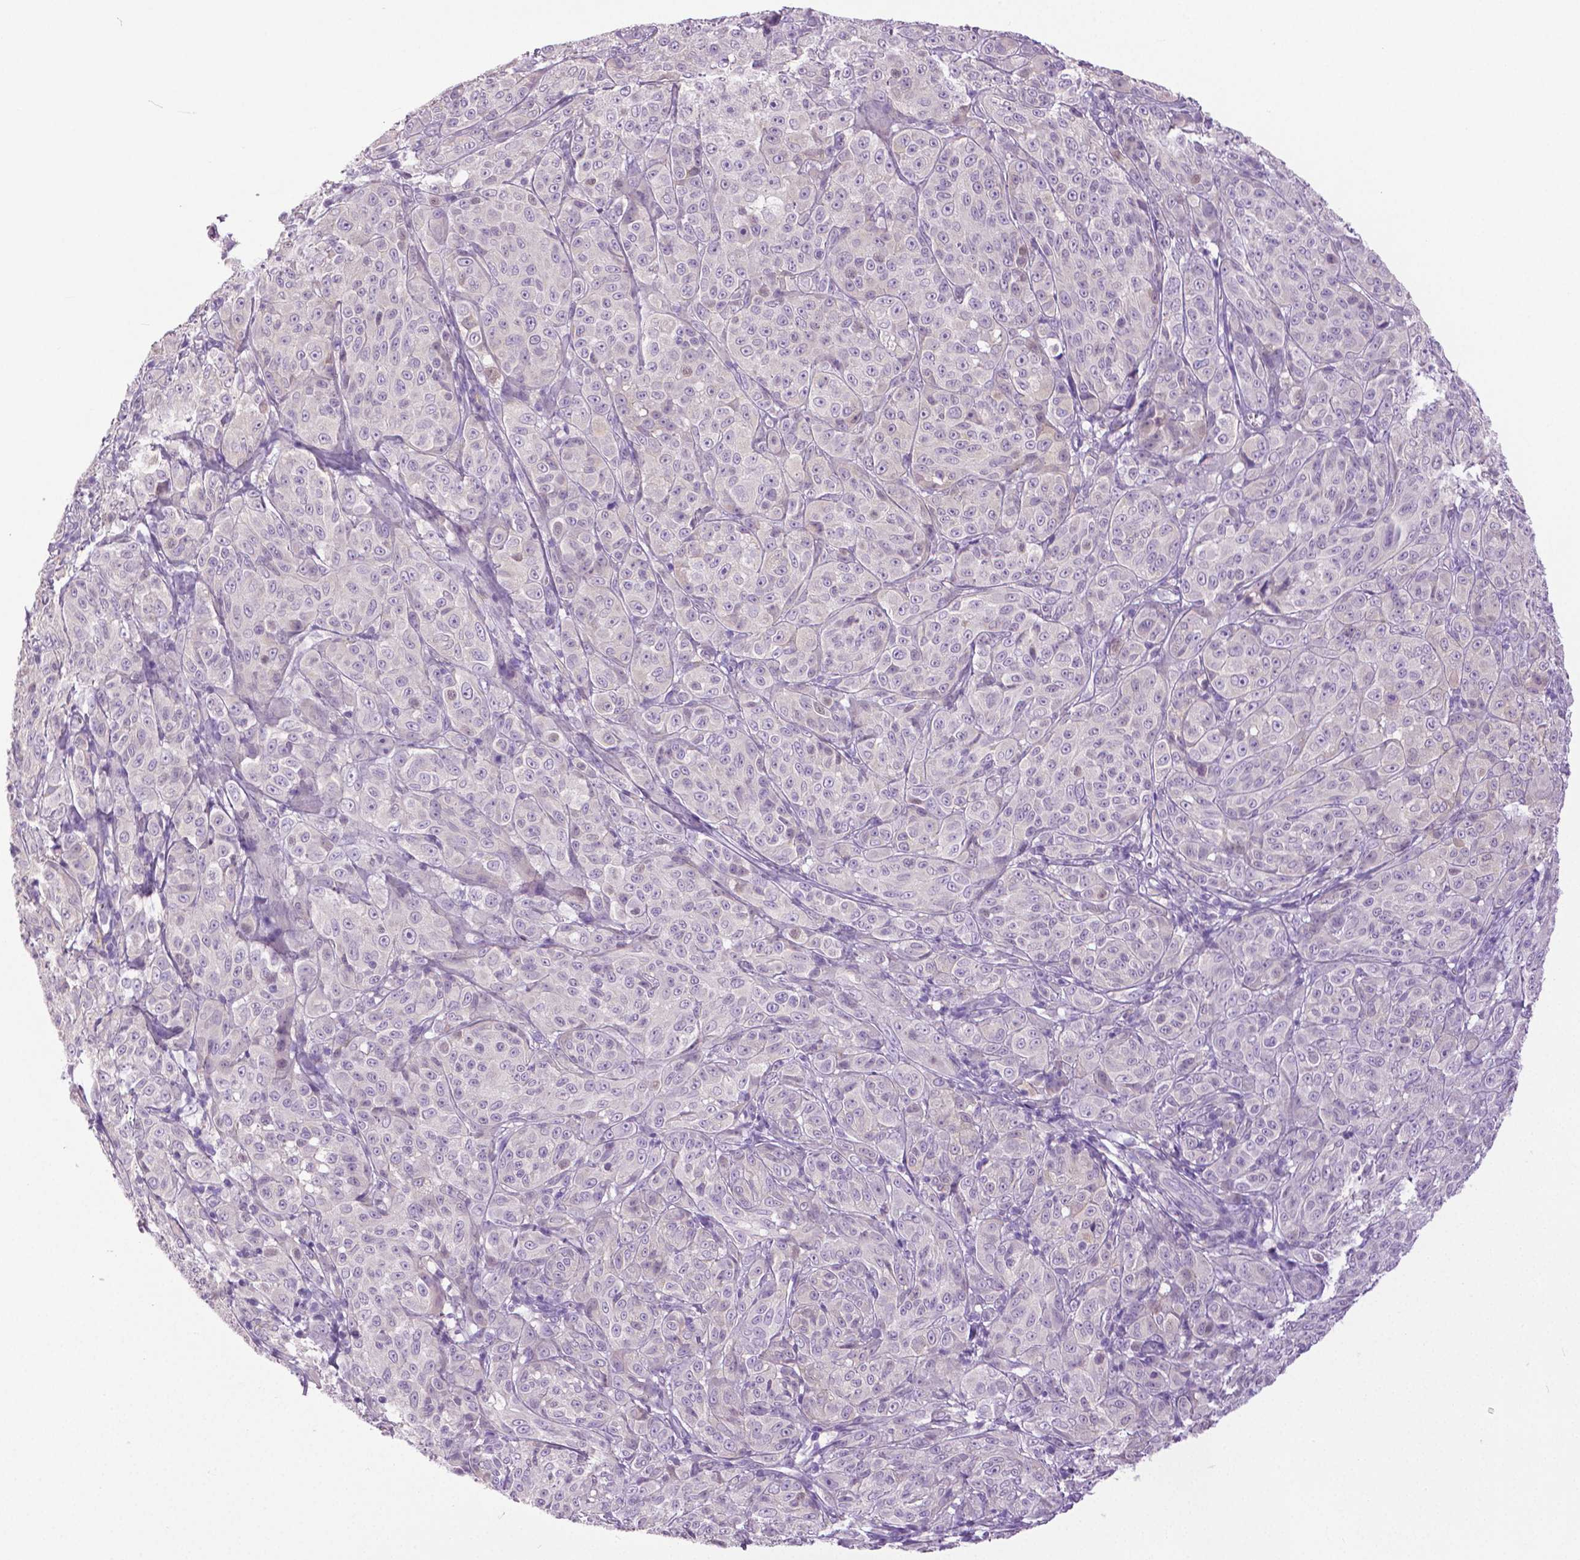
{"staining": {"intensity": "negative", "quantity": "none", "location": "none"}, "tissue": "melanoma", "cell_type": "Tumor cells", "image_type": "cancer", "snomed": [{"axis": "morphology", "description": "Malignant melanoma, NOS"}, {"axis": "topography", "description": "Skin"}], "caption": "Image shows no protein staining in tumor cells of malignant melanoma tissue.", "gene": "DNAH12", "patient": {"sex": "male", "age": 89}}